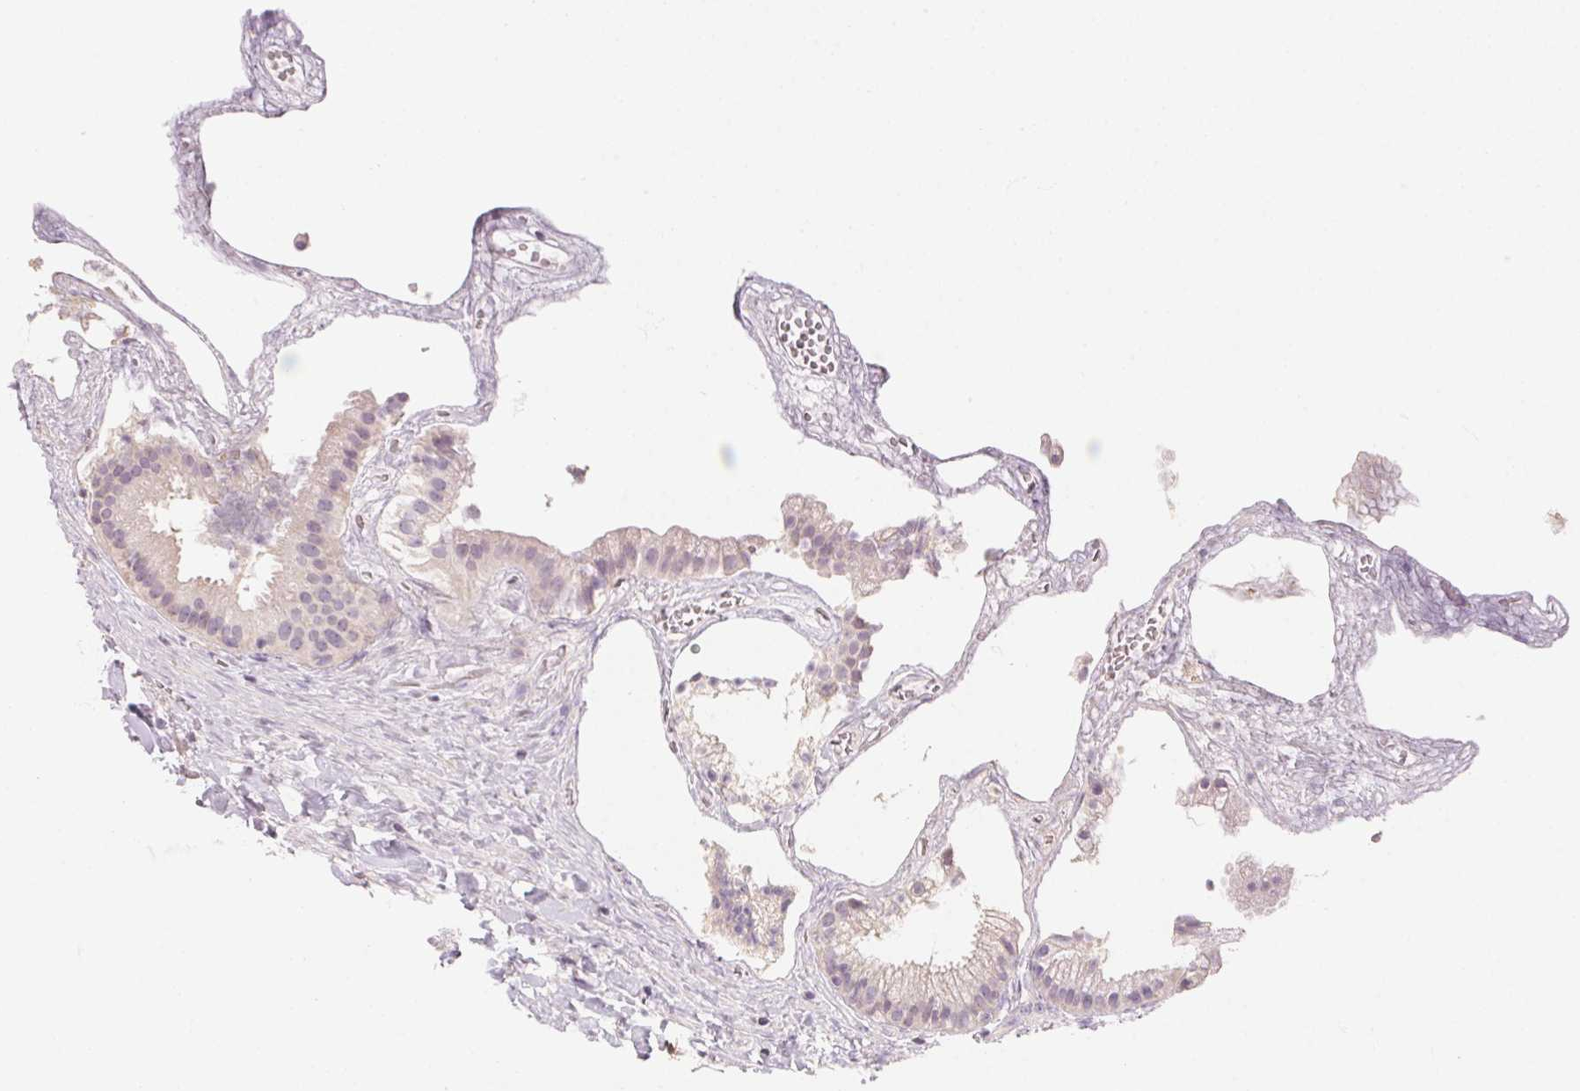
{"staining": {"intensity": "weak", "quantity": "<25%", "location": "cytoplasmic/membranous"}, "tissue": "gallbladder", "cell_type": "Glandular cells", "image_type": "normal", "snomed": [{"axis": "morphology", "description": "Normal tissue, NOS"}, {"axis": "topography", "description": "Gallbladder"}], "caption": "Gallbladder stained for a protein using IHC exhibits no positivity glandular cells.", "gene": "CAPZA3", "patient": {"sex": "female", "age": 63}}